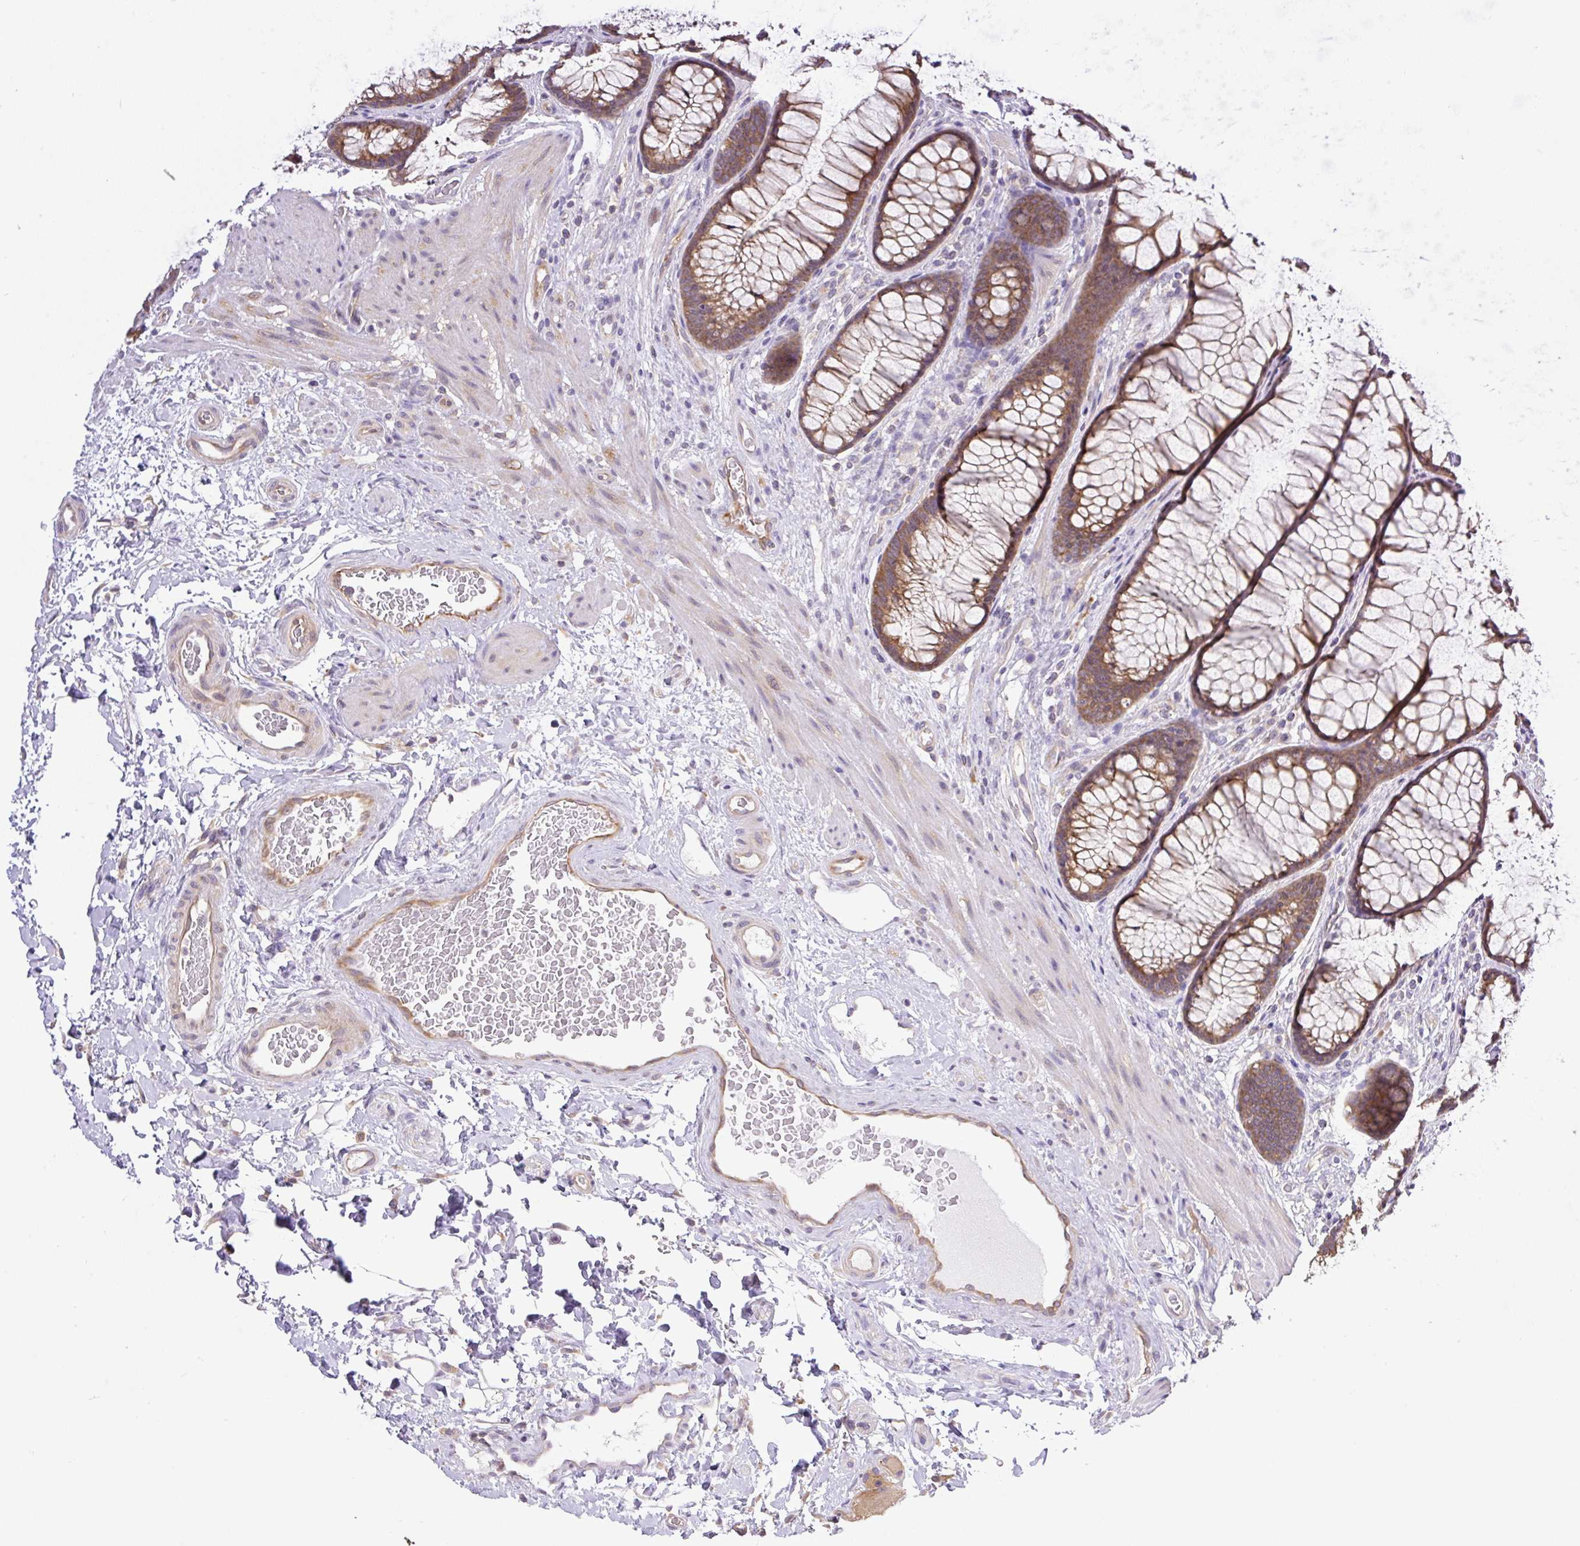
{"staining": {"intensity": "moderate", "quantity": "25%-75%", "location": "cytoplasmic/membranous"}, "tissue": "colon", "cell_type": "Endothelial cells", "image_type": "normal", "snomed": [{"axis": "morphology", "description": "Normal tissue, NOS"}, {"axis": "topography", "description": "Colon"}], "caption": "Human colon stained for a protein (brown) exhibits moderate cytoplasmic/membranous positive staining in about 25%-75% of endothelial cells.", "gene": "CAMK2A", "patient": {"sex": "female", "age": 82}}